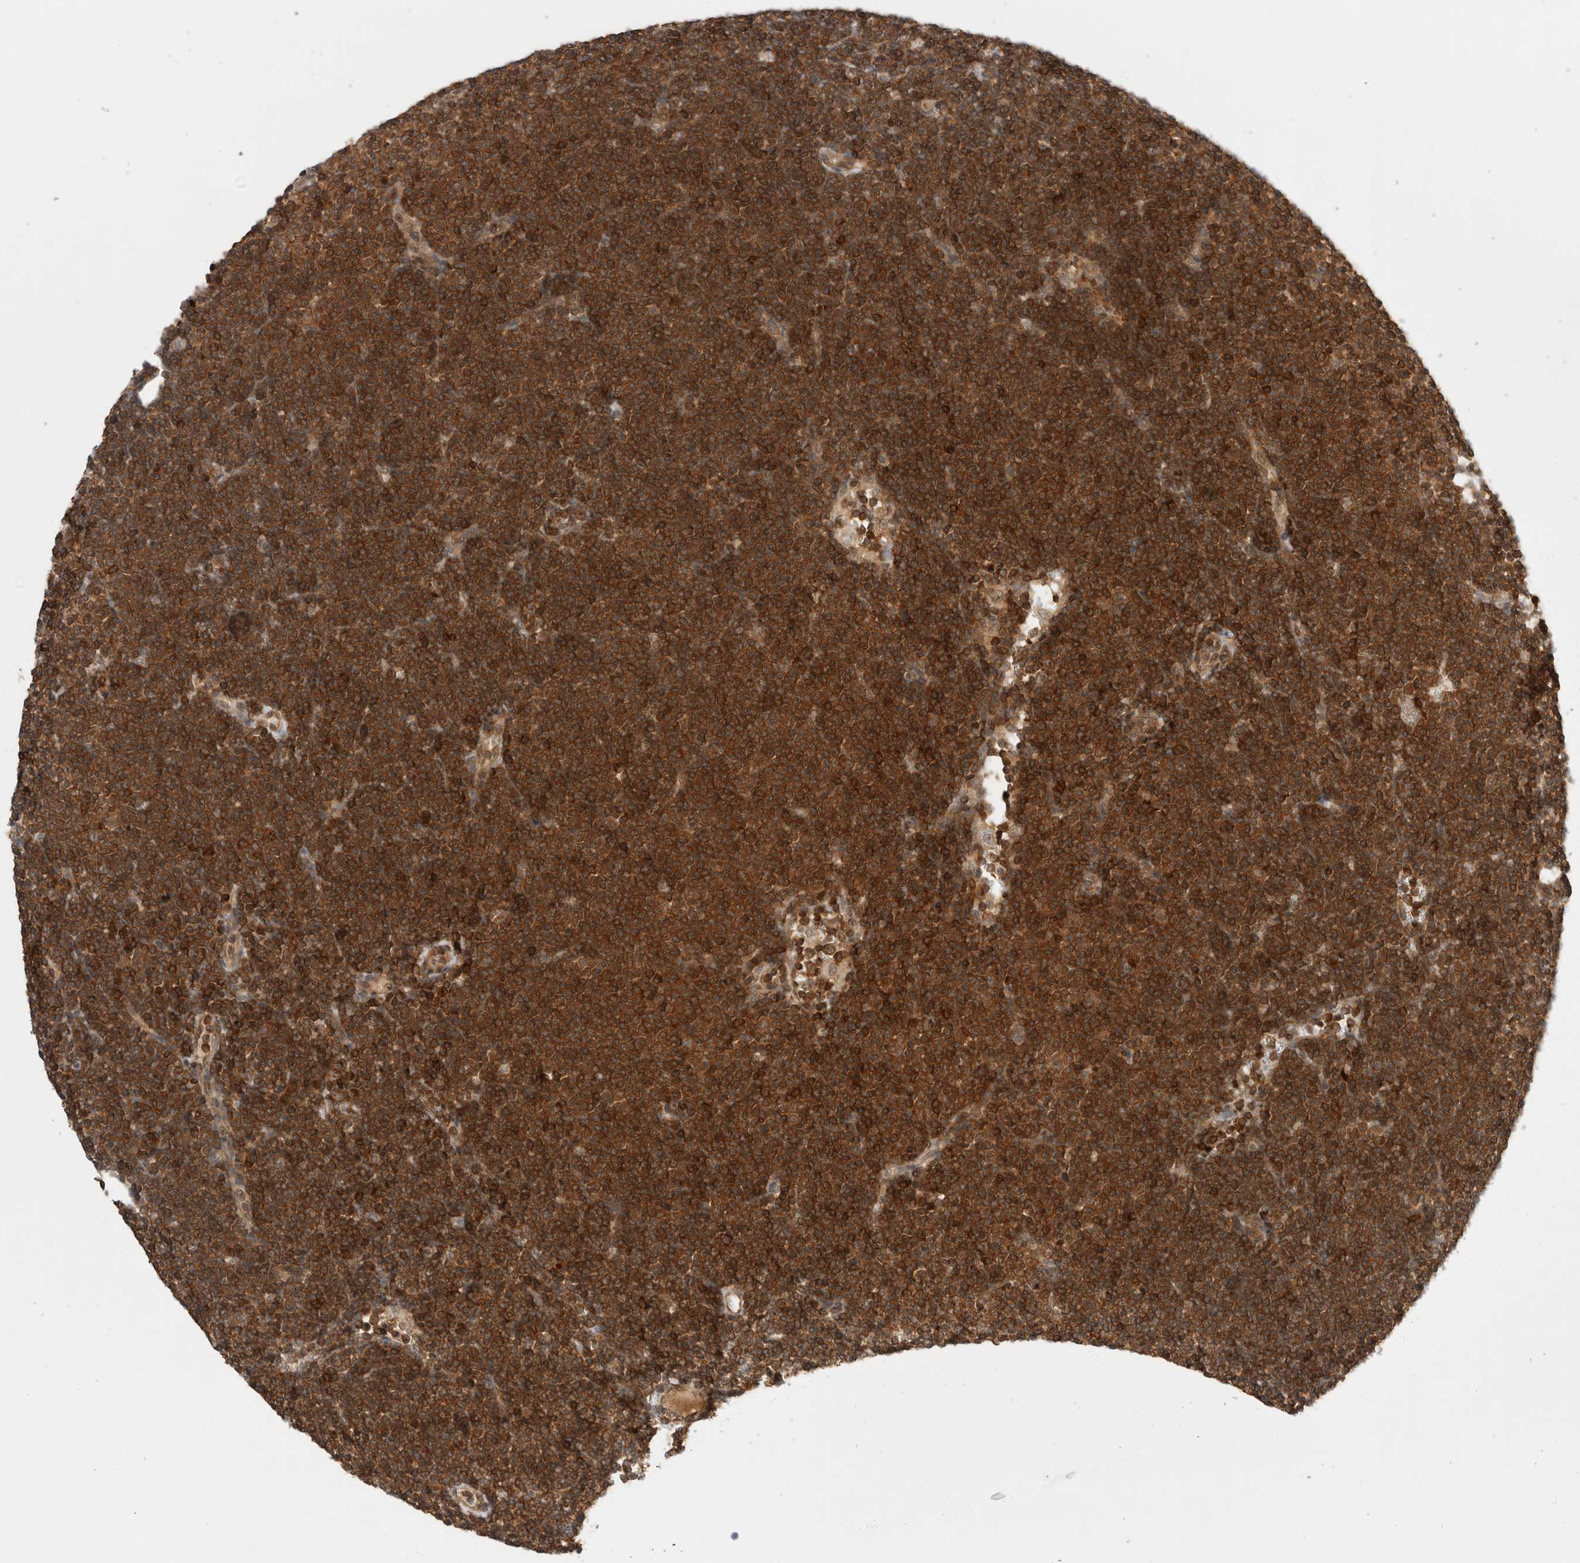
{"staining": {"intensity": "strong", "quantity": ">75%", "location": "cytoplasmic/membranous"}, "tissue": "lymphoma", "cell_type": "Tumor cells", "image_type": "cancer", "snomed": [{"axis": "morphology", "description": "Malignant lymphoma, non-Hodgkin's type, Low grade"}, {"axis": "topography", "description": "Lymph node"}], "caption": "Malignant lymphoma, non-Hodgkin's type (low-grade) stained with a protein marker shows strong staining in tumor cells.", "gene": "NFKB1", "patient": {"sex": "female", "age": 53}}